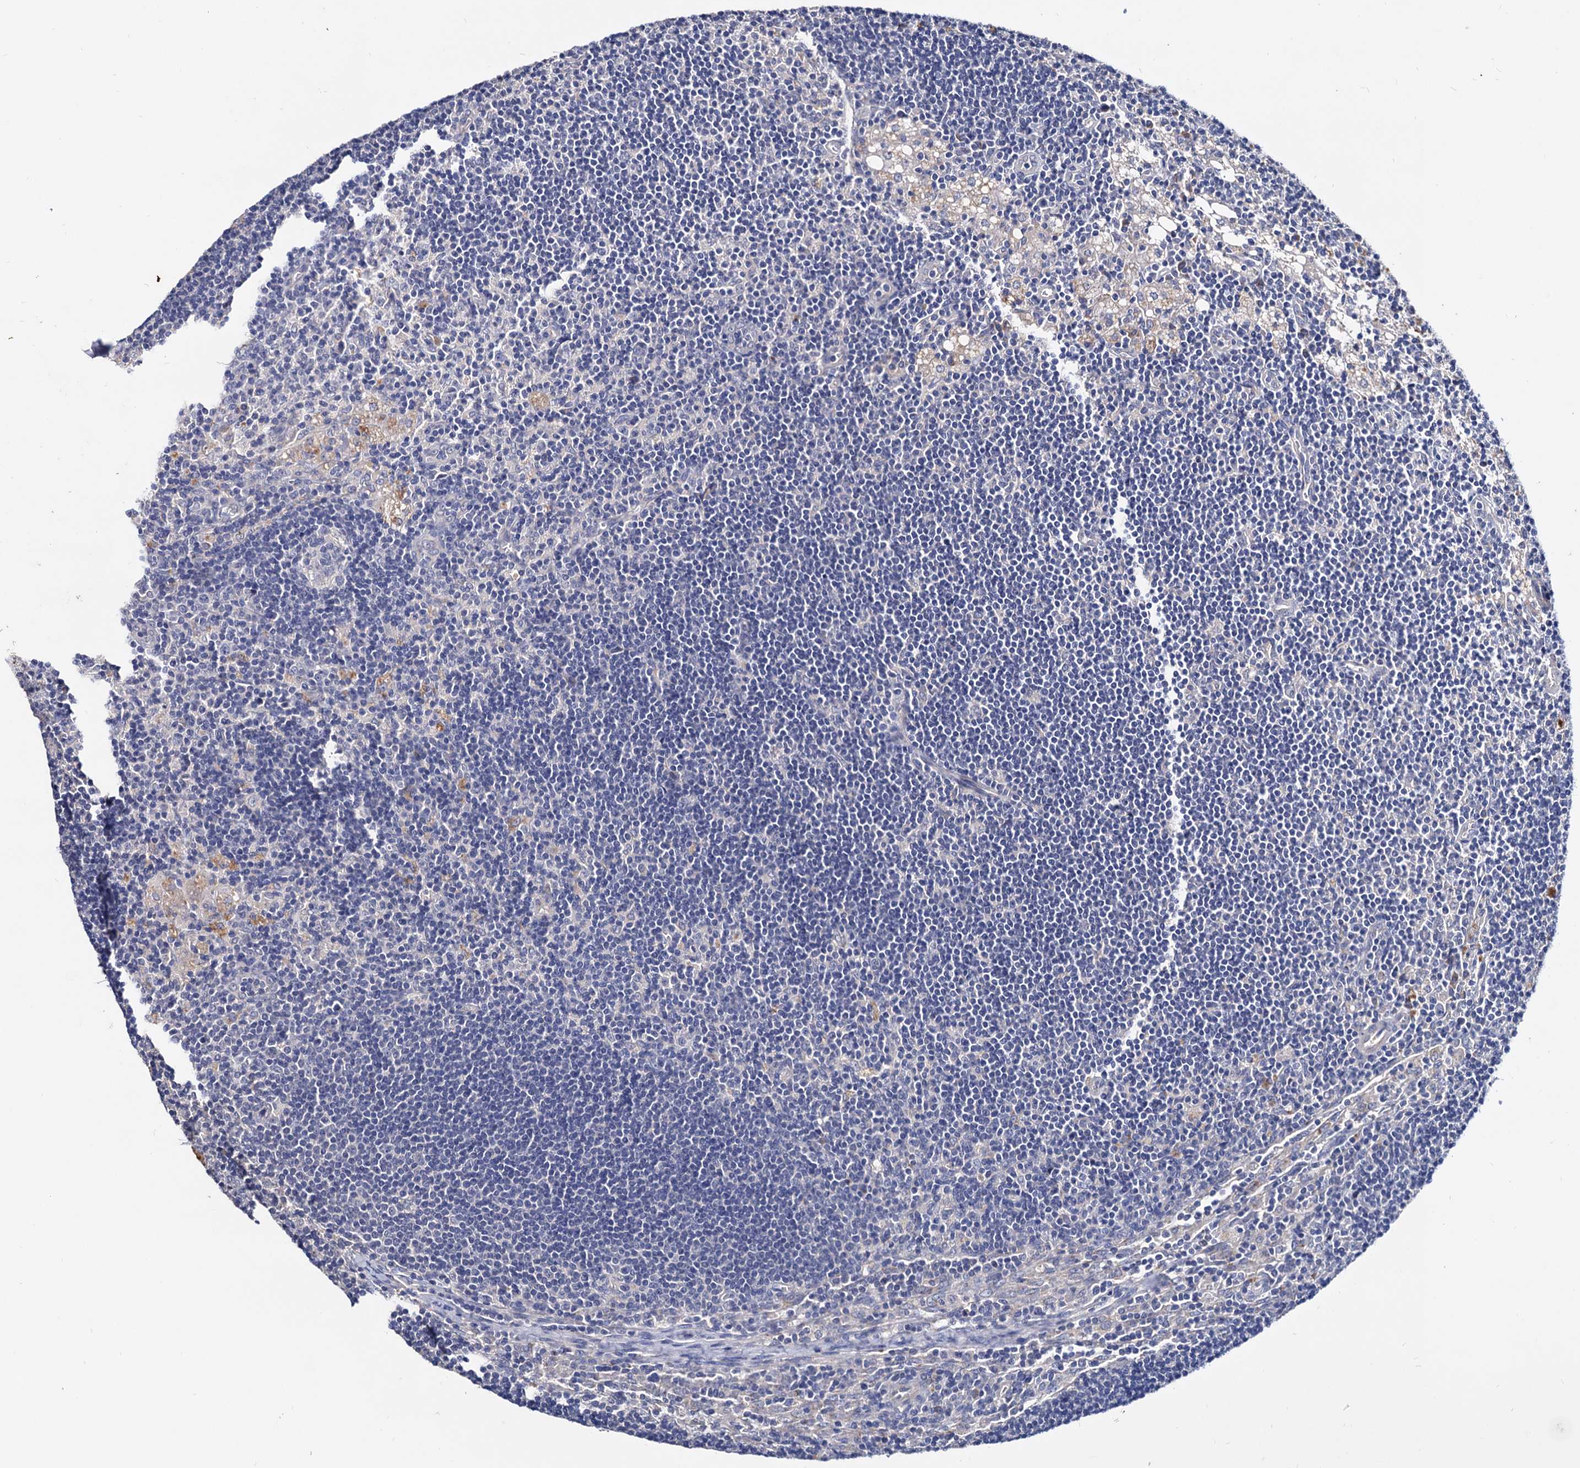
{"staining": {"intensity": "negative", "quantity": "none", "location": "none"}, "tissue": "lymph node", "cell_type": "Germinal center cells", "image_type": "normal", "snomed": [{"axis": "morphology", "description": "Normal tissue, NOS"}, {"axis": "topography", "description": "Lymph node"}], "caption": "The IHC image has no significant positivity in germinal center cells of lymph node.", "gene": "NPAS4", "patient": {"sex": "male", "age": 24}}